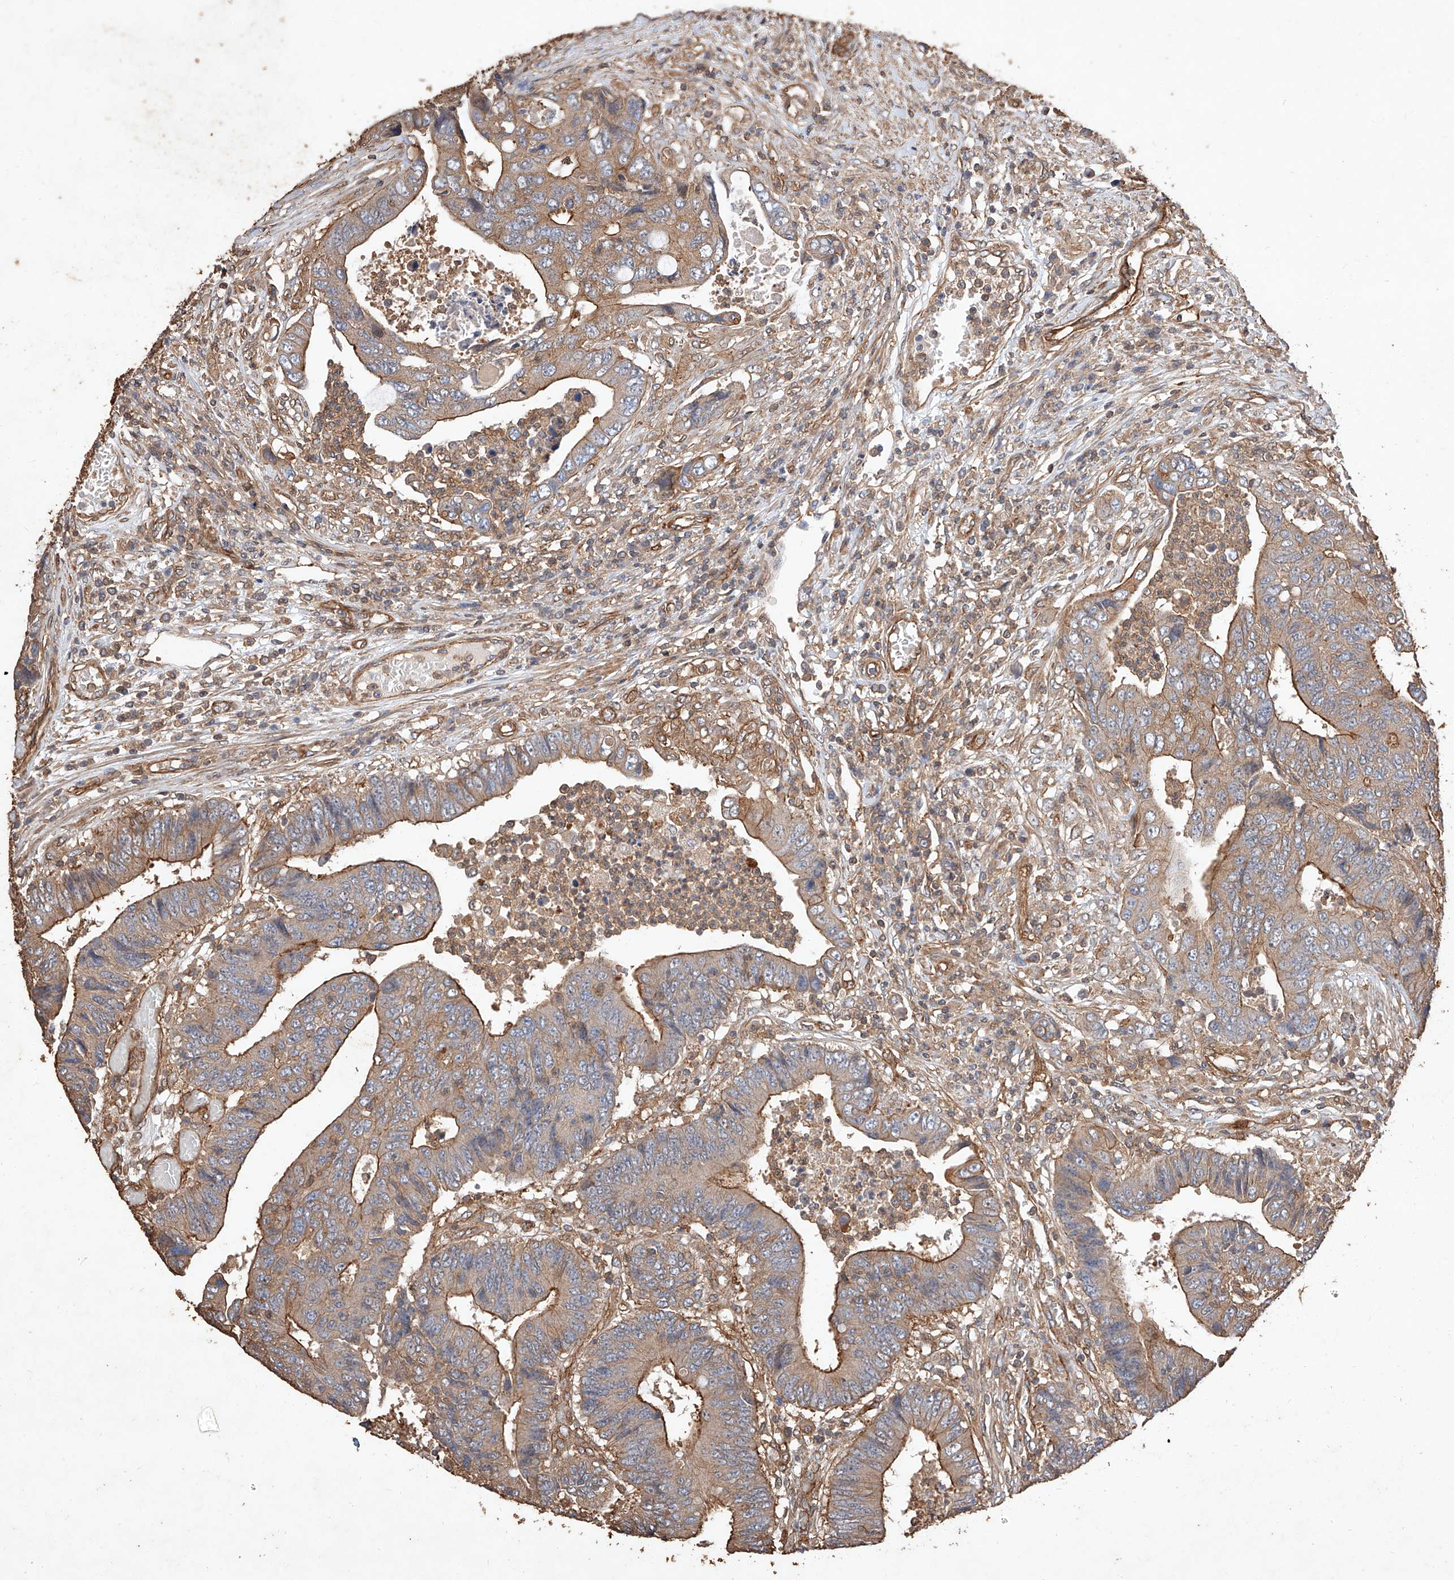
{"staining": {"intensity": "moderate", "quantity": ">75%", "location": "cytoplasmic/membranous"}, "tissue": "colorectal cancer", "cell_type": "Tumor cells", "image_type": "cancer", "snomed": [{"axis": "morphology", "description": "Adenocarcinoma, NOS"}, {"axis": "topography", "description": "Rectum"}], "caption": "IHC photomicrograph of neoplastic tissue: human colorectal cancer (adenocarcinoma) stained using immunohistochemistry (IHC) reveals medium levels of moderate protein expression localized specifically in the cytoplasmic/membranous of tumor cells, appearing as a cytoplasmic/membranous brown color.", "gene": "GHDC", "patient": {"sex": "male", "age": 84}}